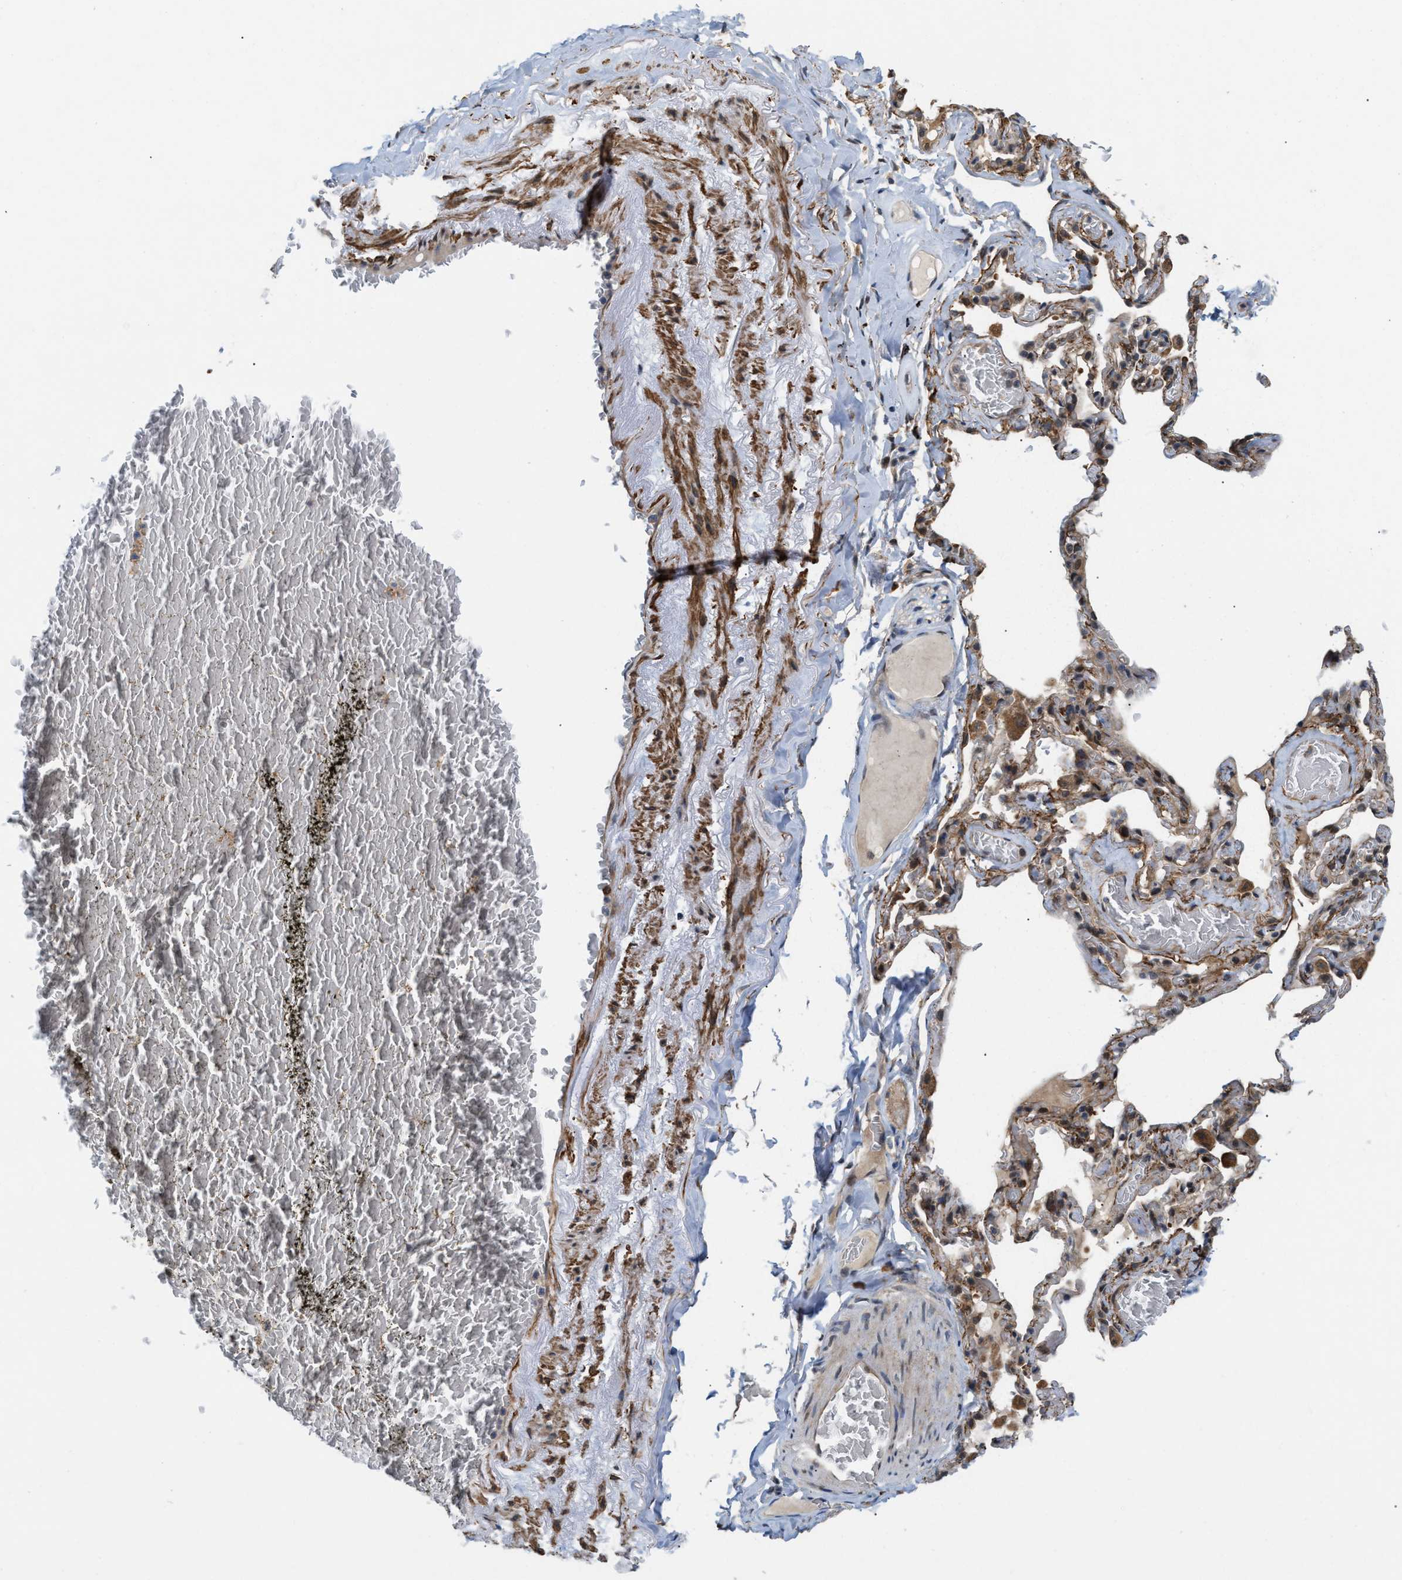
{"staining": {"intensity": "weak", "quantity": ">75%", "location": "cytoplasmic/membranous"}, "tissue": "adipose tissue", "cell_type": "Adipocytes", "image_type": "normal", "snomed": [{"axis": "morphology", "description": "Normal tissue, NOS"}, {"axis": "topography", "description": "Cartilage tissue"}, {"axis": "topography", "description": "Lung"}], "caption": "A brown stain highlights weak cytoplasmic/membranous expression of a protein in adipocytes of unremarkable adipose tissue.", "gene": "MFSD6", "patient": {"sex": "female", "age": 77}}